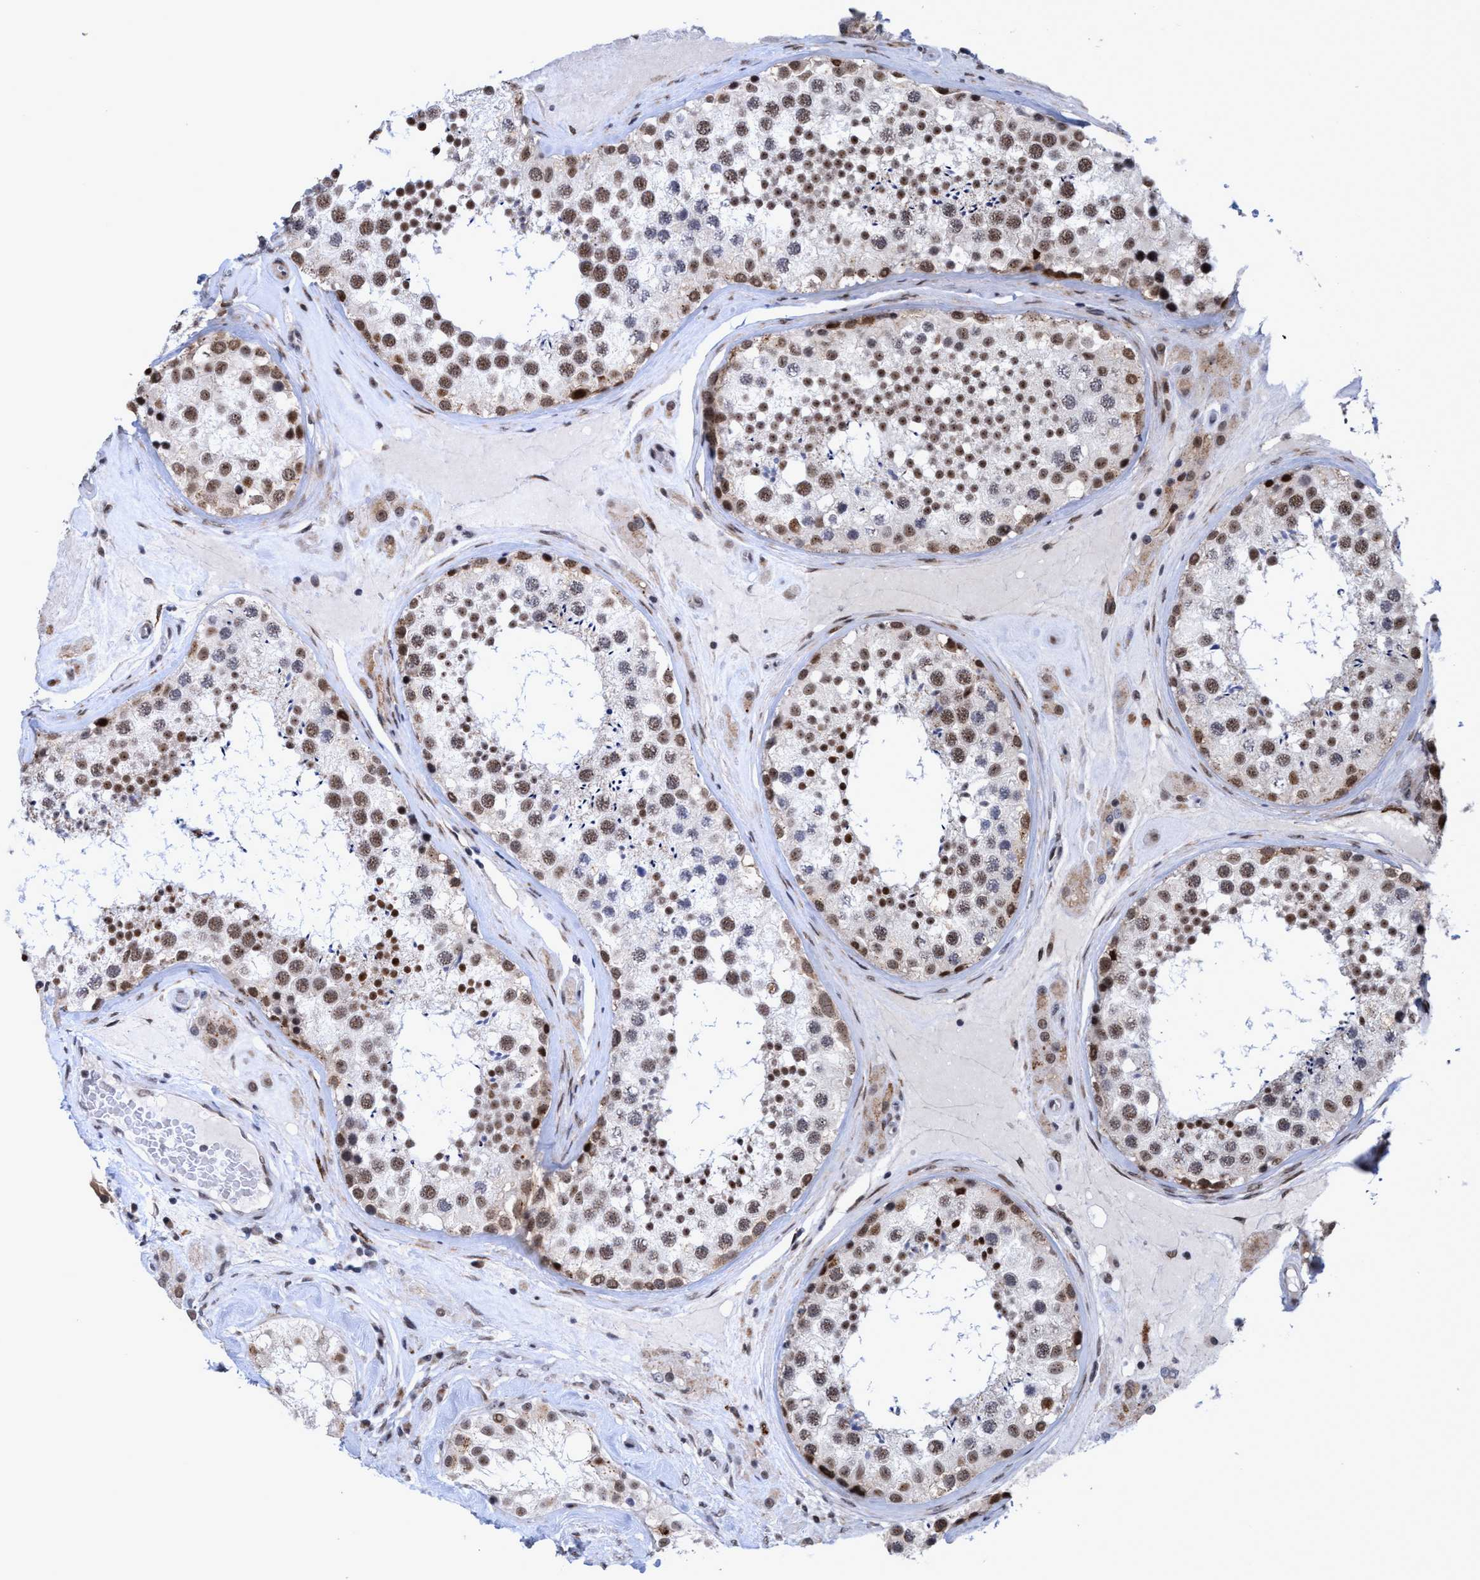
{"staining": {"intensity": "moderate", "quantity": ">75%", "location": "nuclear"}, "tissue": "testis", "cell_type": "Cells in seminiferous ducts", "image_type": "normal", "snomed": [{"axis": "morphology", "description": "Normal tissue, NOS"}, {"axis": "topography", "description": "Testis"}], "caption": "IHC of unremarkable human testis shows medium levels of moderate nuclear staining in about >75% of cells in seminiferous ducts.", "gene": "GLT6D1", "patient": {"sex": "male", "age": 46}}